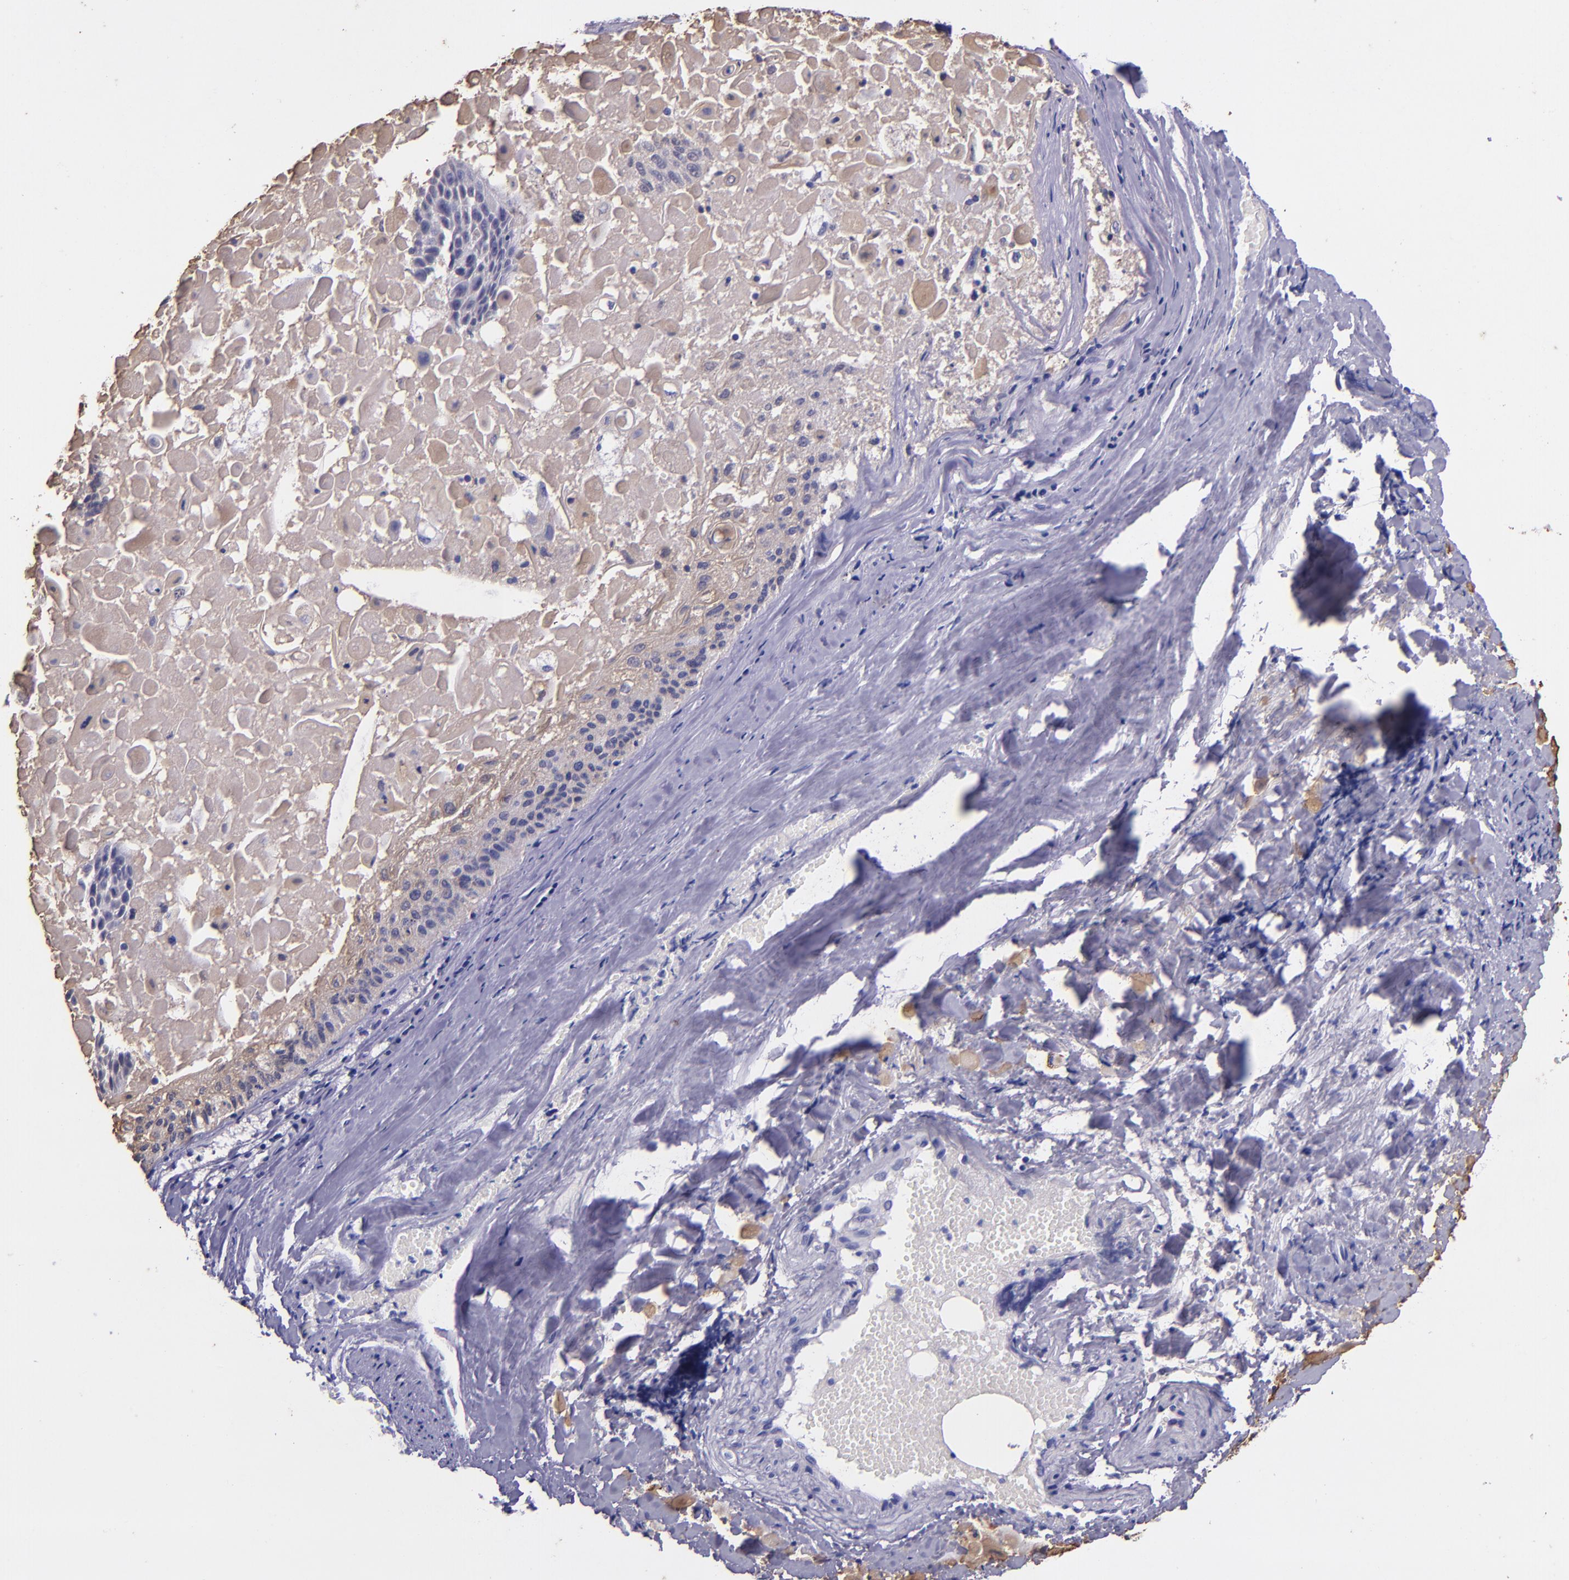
{"staining": {"intensity": "weak", "quantity": ">75%", "location": "cytoplasmic/membranous"}, "tissue": "lung cancer", "cell_type": "Tumor cells", "image_type": "cancer", "snomed": [{"axis": "morphology", "description": "Adenocarcinoma, NOS"}, {"axis": "topography", "description": "Lung"}], "caption": "DAB immunohistochemical staining of adenocarcinoma (lung) demonstrates weak cytoplasmic/membranous protein expression in approximately >75% of tumor cells.", "gene": "KRT4", "patient": {"sex": "male", "age": 60}}